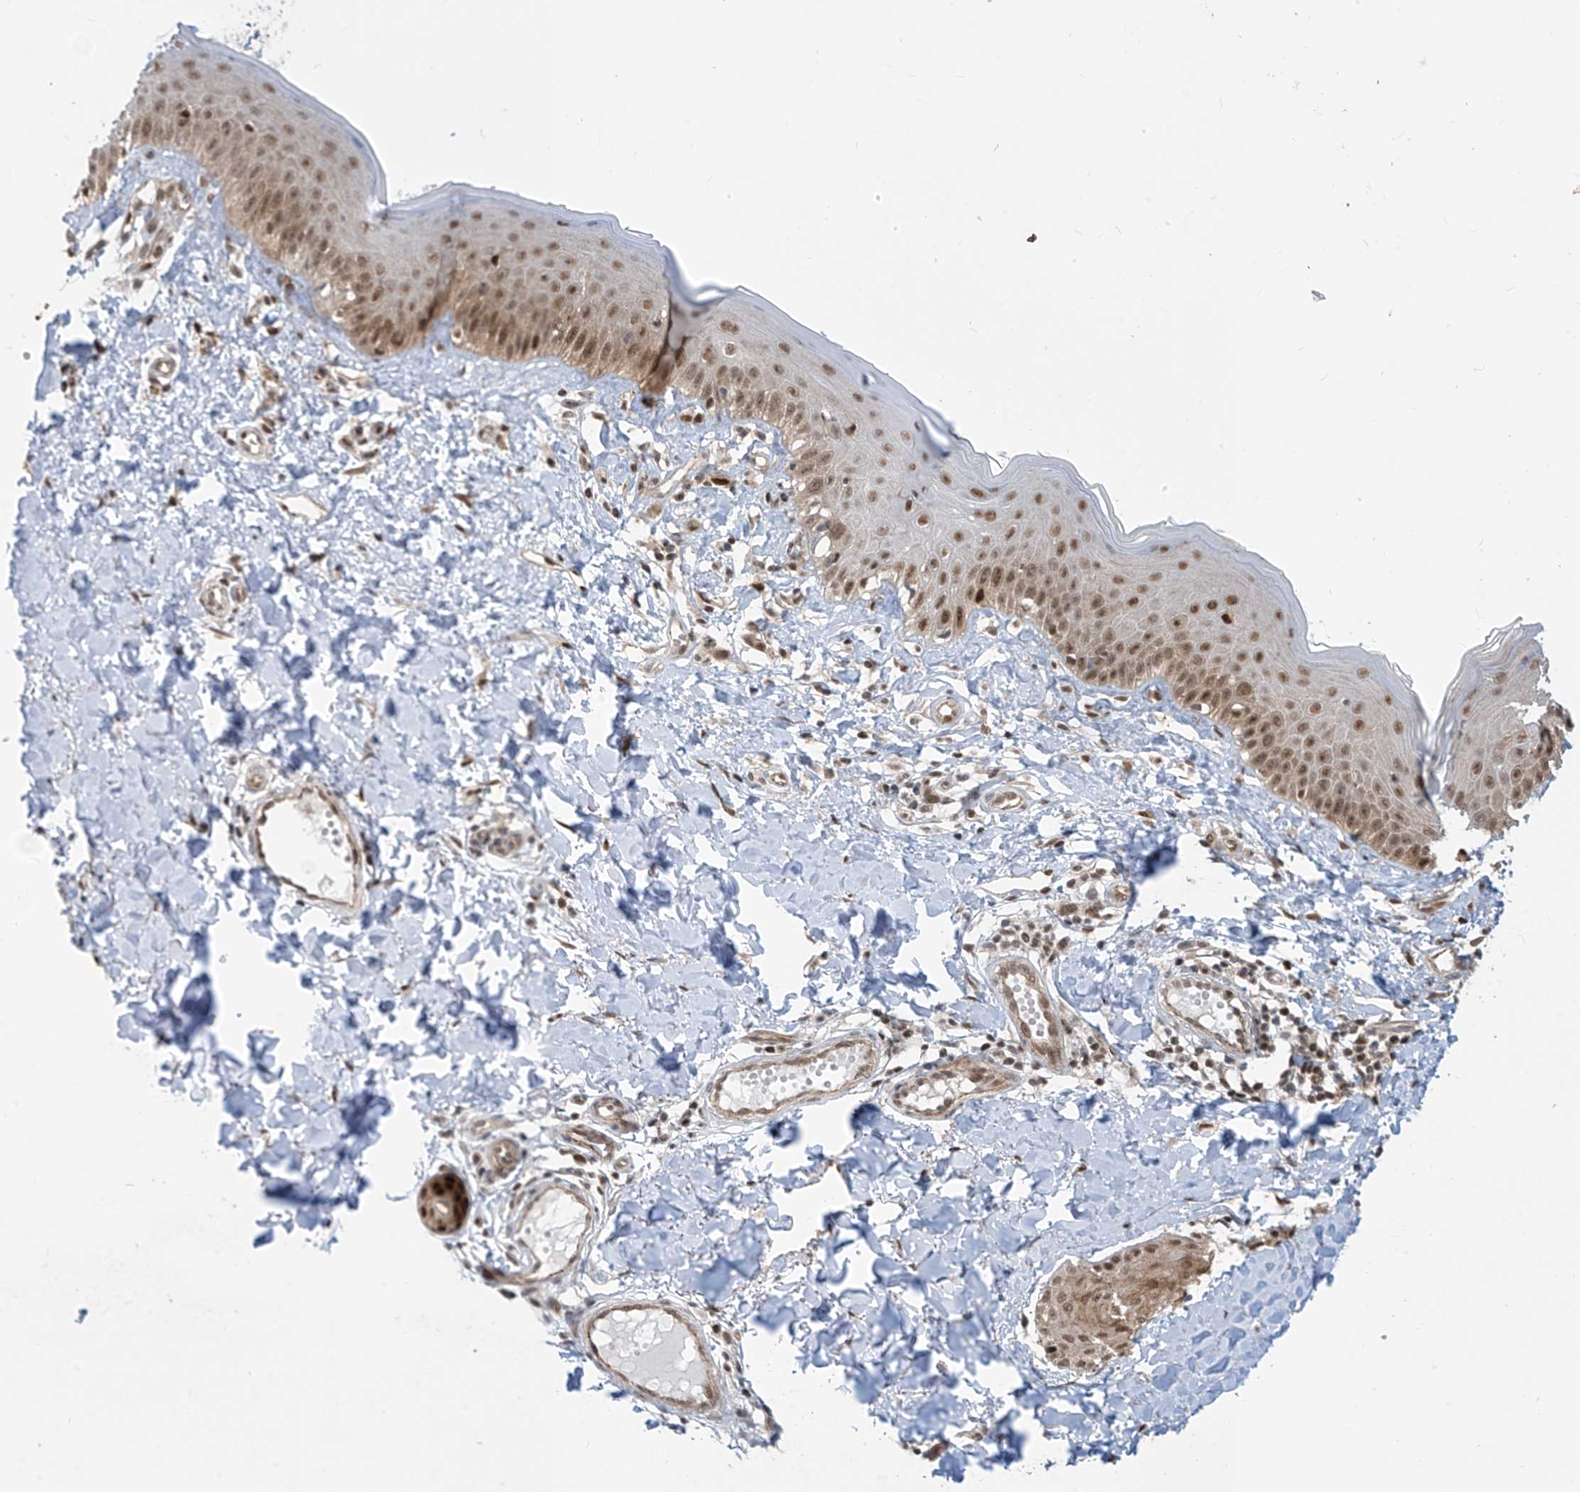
{"staining": {"intensity": "moderate", "quantity": ">75%", "location": "cytoplasmic/membranous,nuclear"}, "tissue": "skin", "cell_type": "Fibroblasts", "image_type": "normal", "snomed": [{"axis": "morphology", "description": "Normal tissue, NOS"}, {"axis": "topography", "description": "Skin"}], "caption": "Protein analysis of unremarkable skin displays moderate cytoplasmic/membranous,nuclear expression in approximately >75% of fibroblasts.", "gene": "LAGE3", "patient": {"sex": "male", "age": 52}}